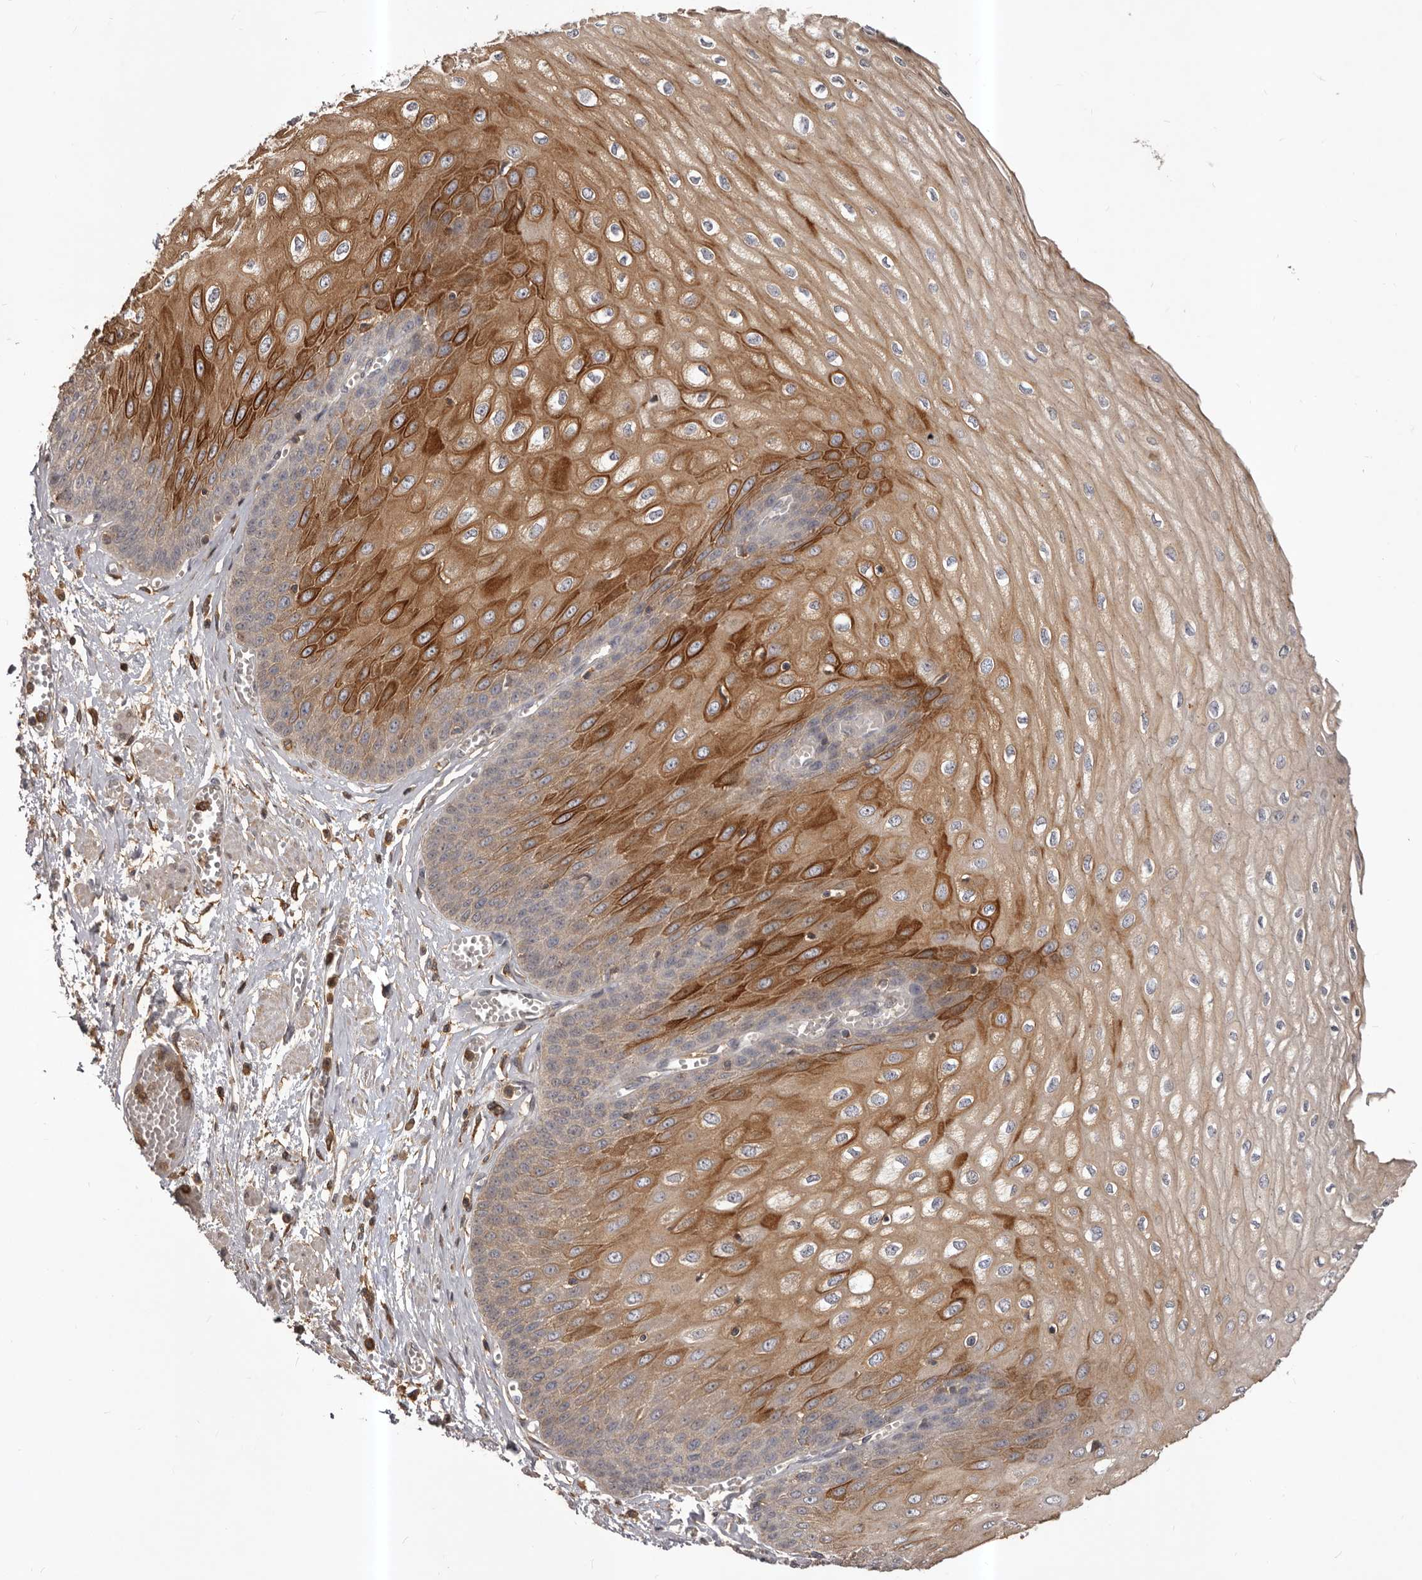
{"staining": {"intensity": "strong", "quantity": "25%-75%", "location": "cytoplasmic/membranous"}, "tissue": "esophagus", "cell_type": "Squamous epithelial cells", "image_type": "normal", "snomed": [{"axis": "morphology", "description": "Normal tissue, NOS"}, {"axis": "topography", "description": "Esophagus"}], "caption": "Esophagus stained with DAB immunohistochemistry reveals high levels of strong cytoplasmic/membranous positivity in approximately 25%-75% of squamous epithelial cells.", "gene": "GLIPR2", "patient": {"sex": "male", "age": 60}}